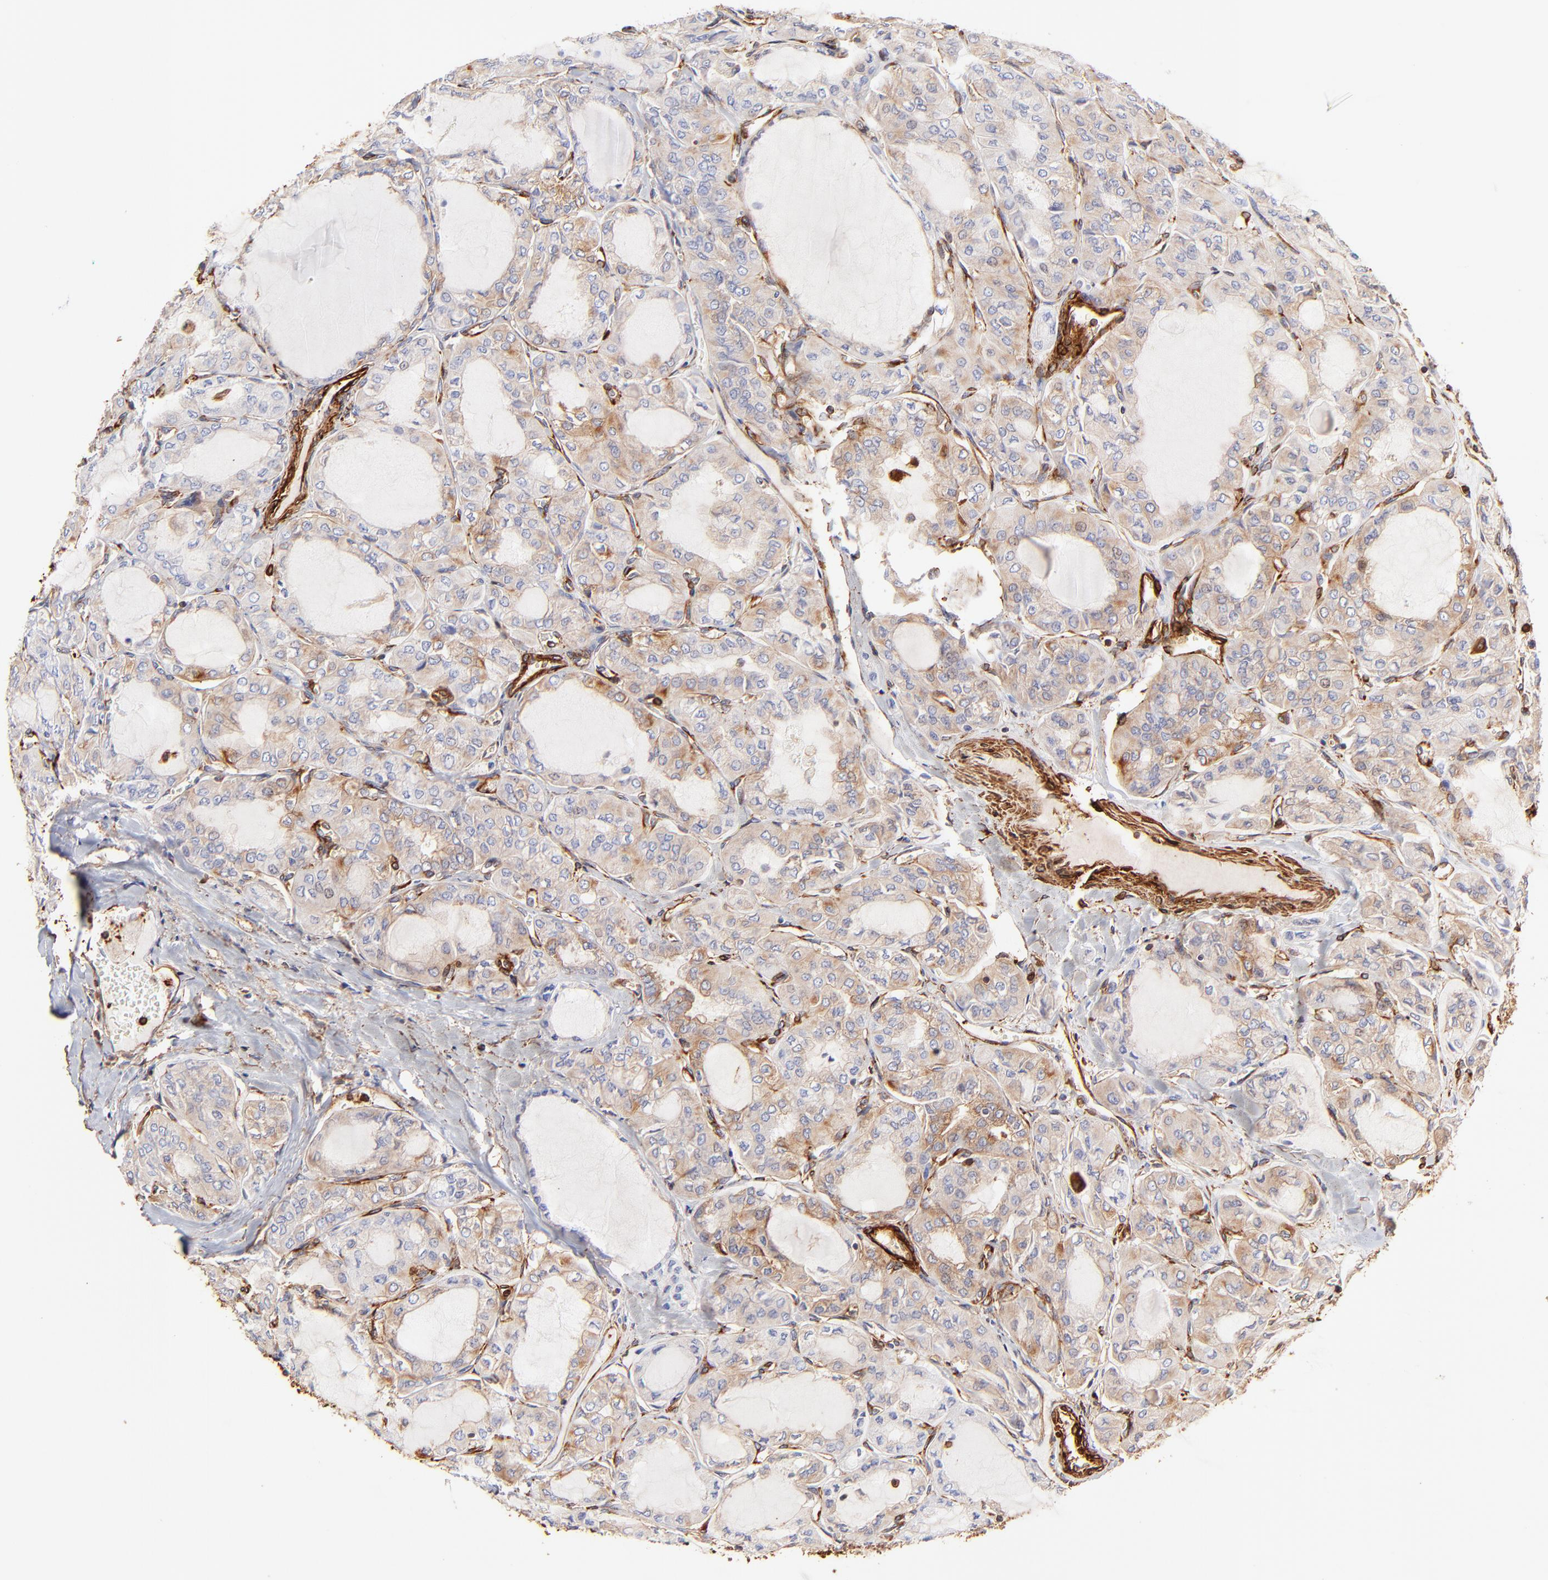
{"staining": {"intensity": "moderate", "quantity": ">75%", "location": "cytoplasmic/membranous"}, "tissue": "thyroid cancer", "cell_type": "Tumor cells", "image_type": "cancer", "snomed": [{"axis": "morphology", "description": "Papillary adenocarcinoma, NOS"}, {"axis": "topography", "description": "Thyroid gland"}], "caption": "This is an image of immunohistochemistry staining of thyroid cancer (papillary adenocarcinoma), which shows moderate positivity in the cytoplasmic/membranous of tumor cells.", "gene": "FLNA", "patient": {"sex": "male", "age": 20}}